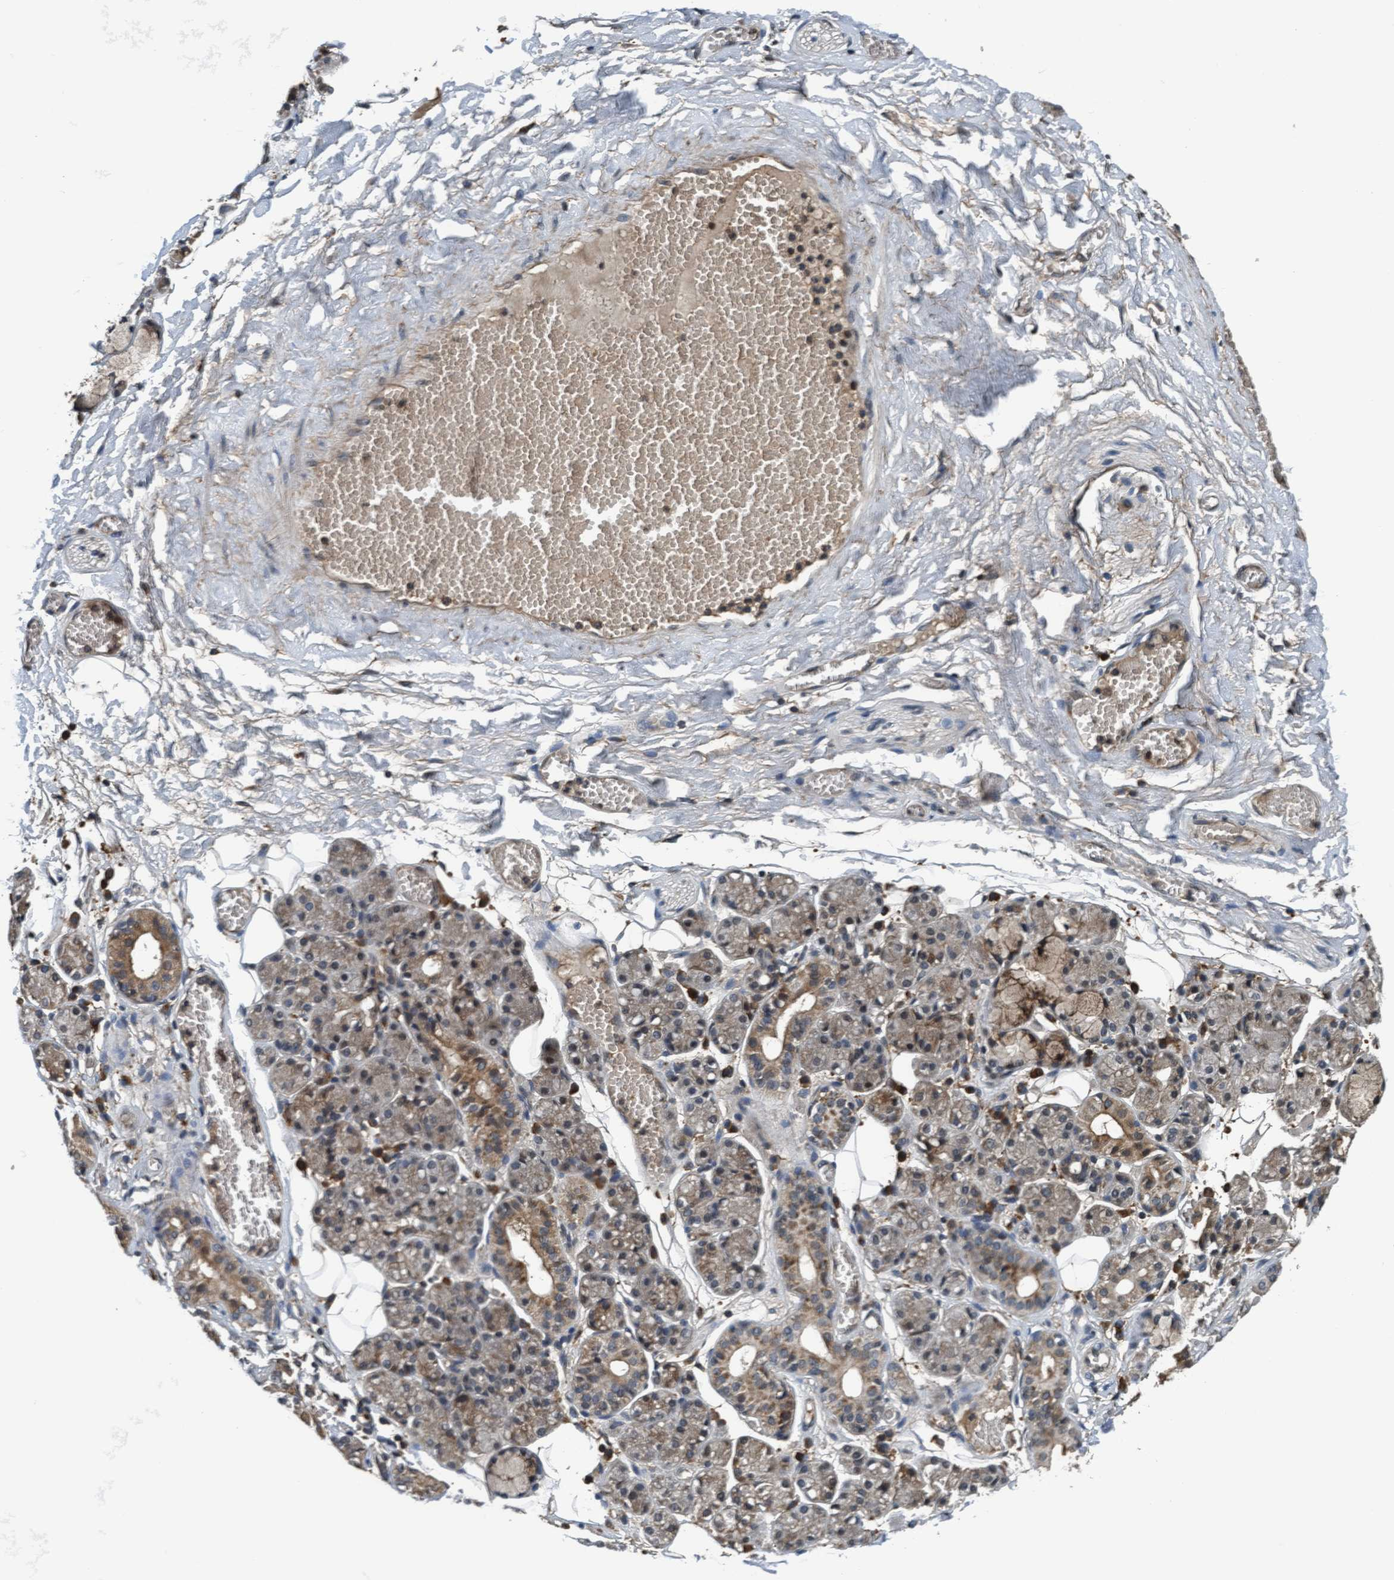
{"staining": {"intensity": "moderate", "quantity": "25%-75%", "location": "cytoplasmic/membranous"}, "tissue": "salivary gland", "cell_type": "Glandular cells", "image_type": "normal", "snomed": [{"axis": "morphology", "description": "Normal tissue, NOS"}, {"axis": "topography", "description": "Salivary gland"}], "caption": "About 25%-75% of glandular cells in normal salivary gland reveal moderate cytoplasmic/membranous protein expression as visualized by brown immunohistochemical staining.", "gene": "WASF1", "patient": {"sex": "male", "age": 63}}